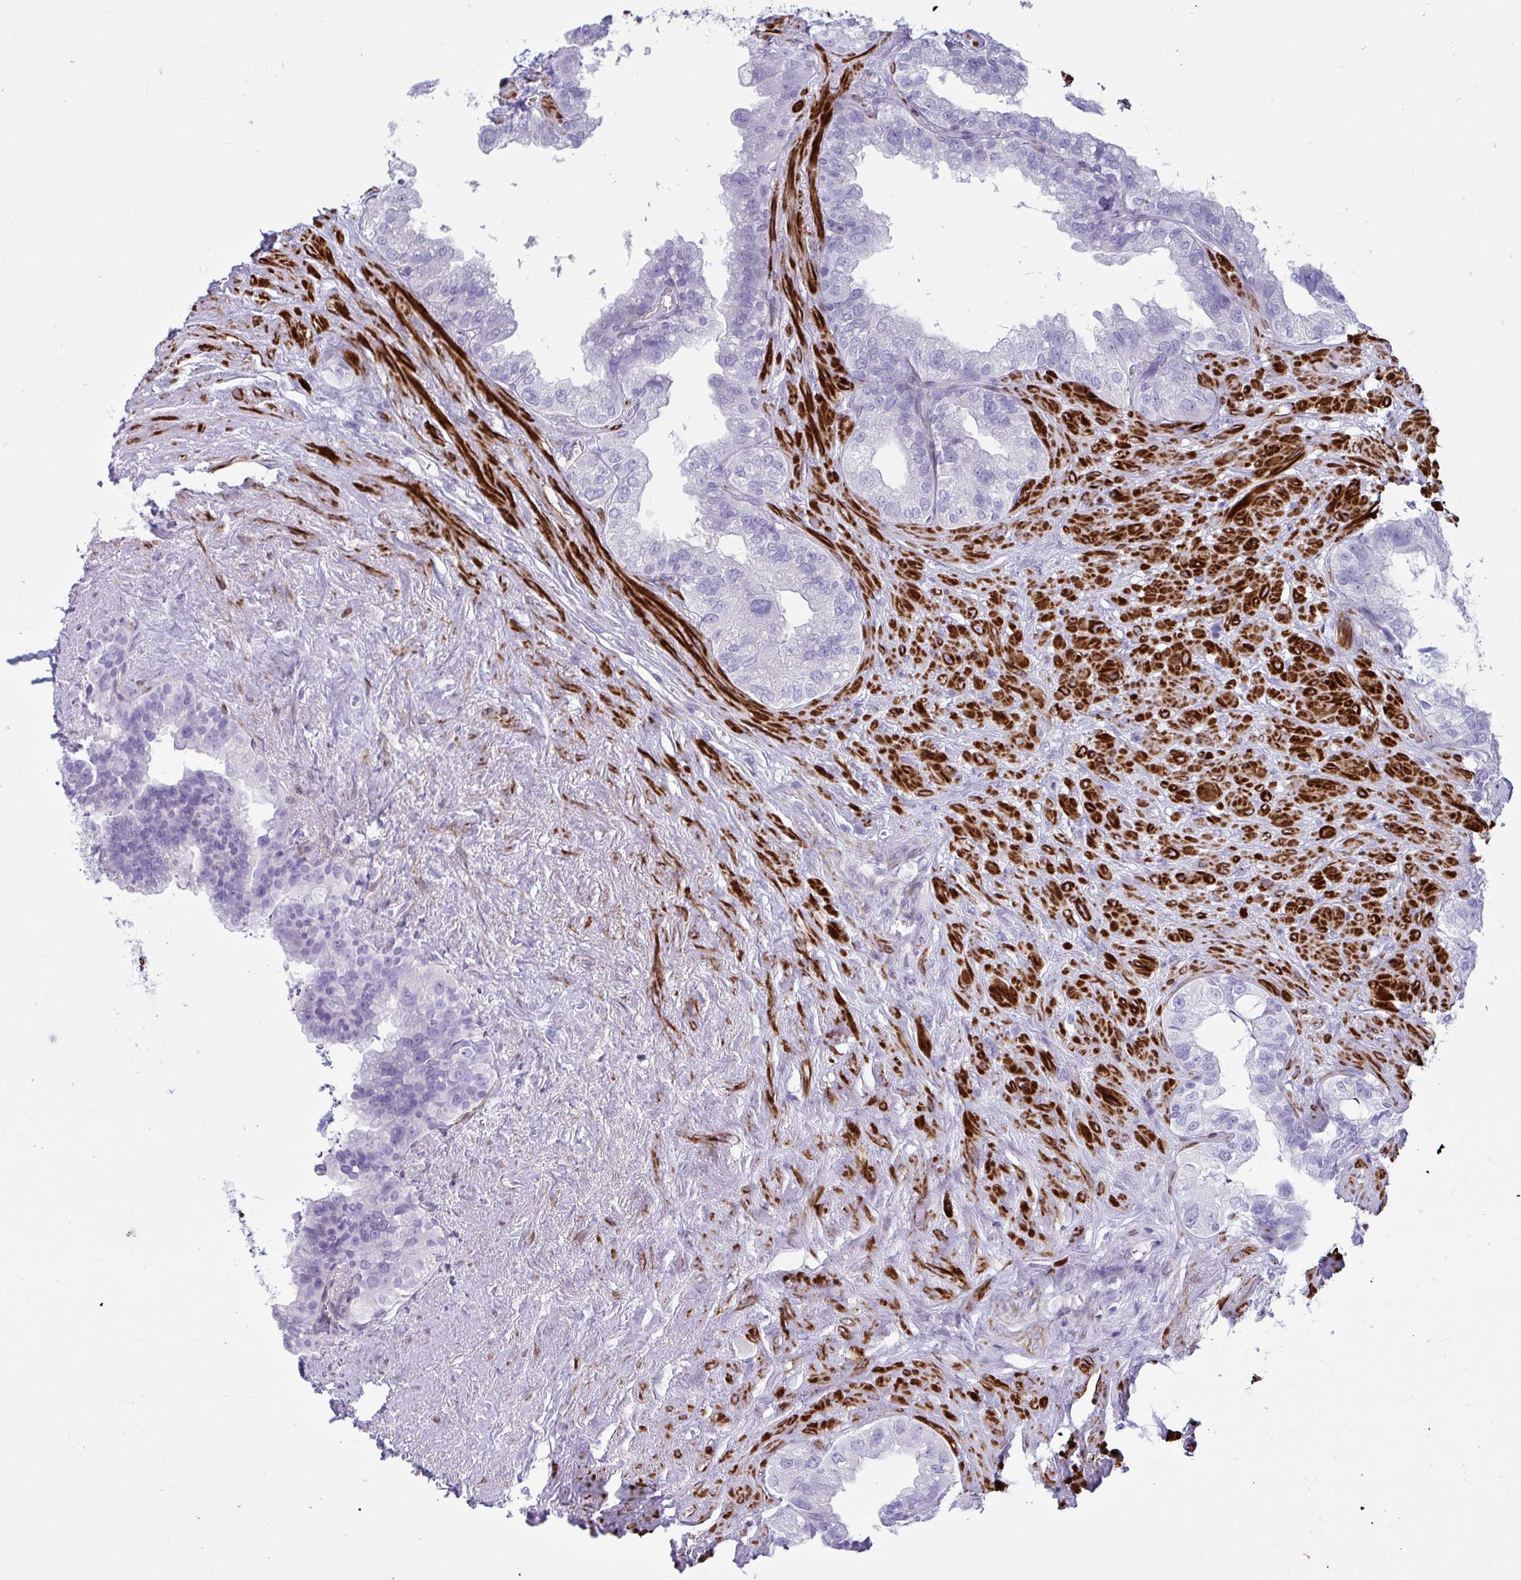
{"staining": {"intensity": "negative", "quantity": "none", "location": "none"}, "tissue": "seminal vesicle", "cell_type": "Glandular cells", "image_type": "normal", "snomed": [{"axis": "morphology", "description": "Normal tissue, NOS"}, {"axis": "topography", "description": "Seminal veicle"}, {"axis": "topography", "description": "Peripheral nerve tissue"}], "caption": "The photomicrograph reveals no significant positivity in glandular cells of seminal vesicle.", "gene": "GRXCR2", "patient": {"sex": "male", "age": 76}}